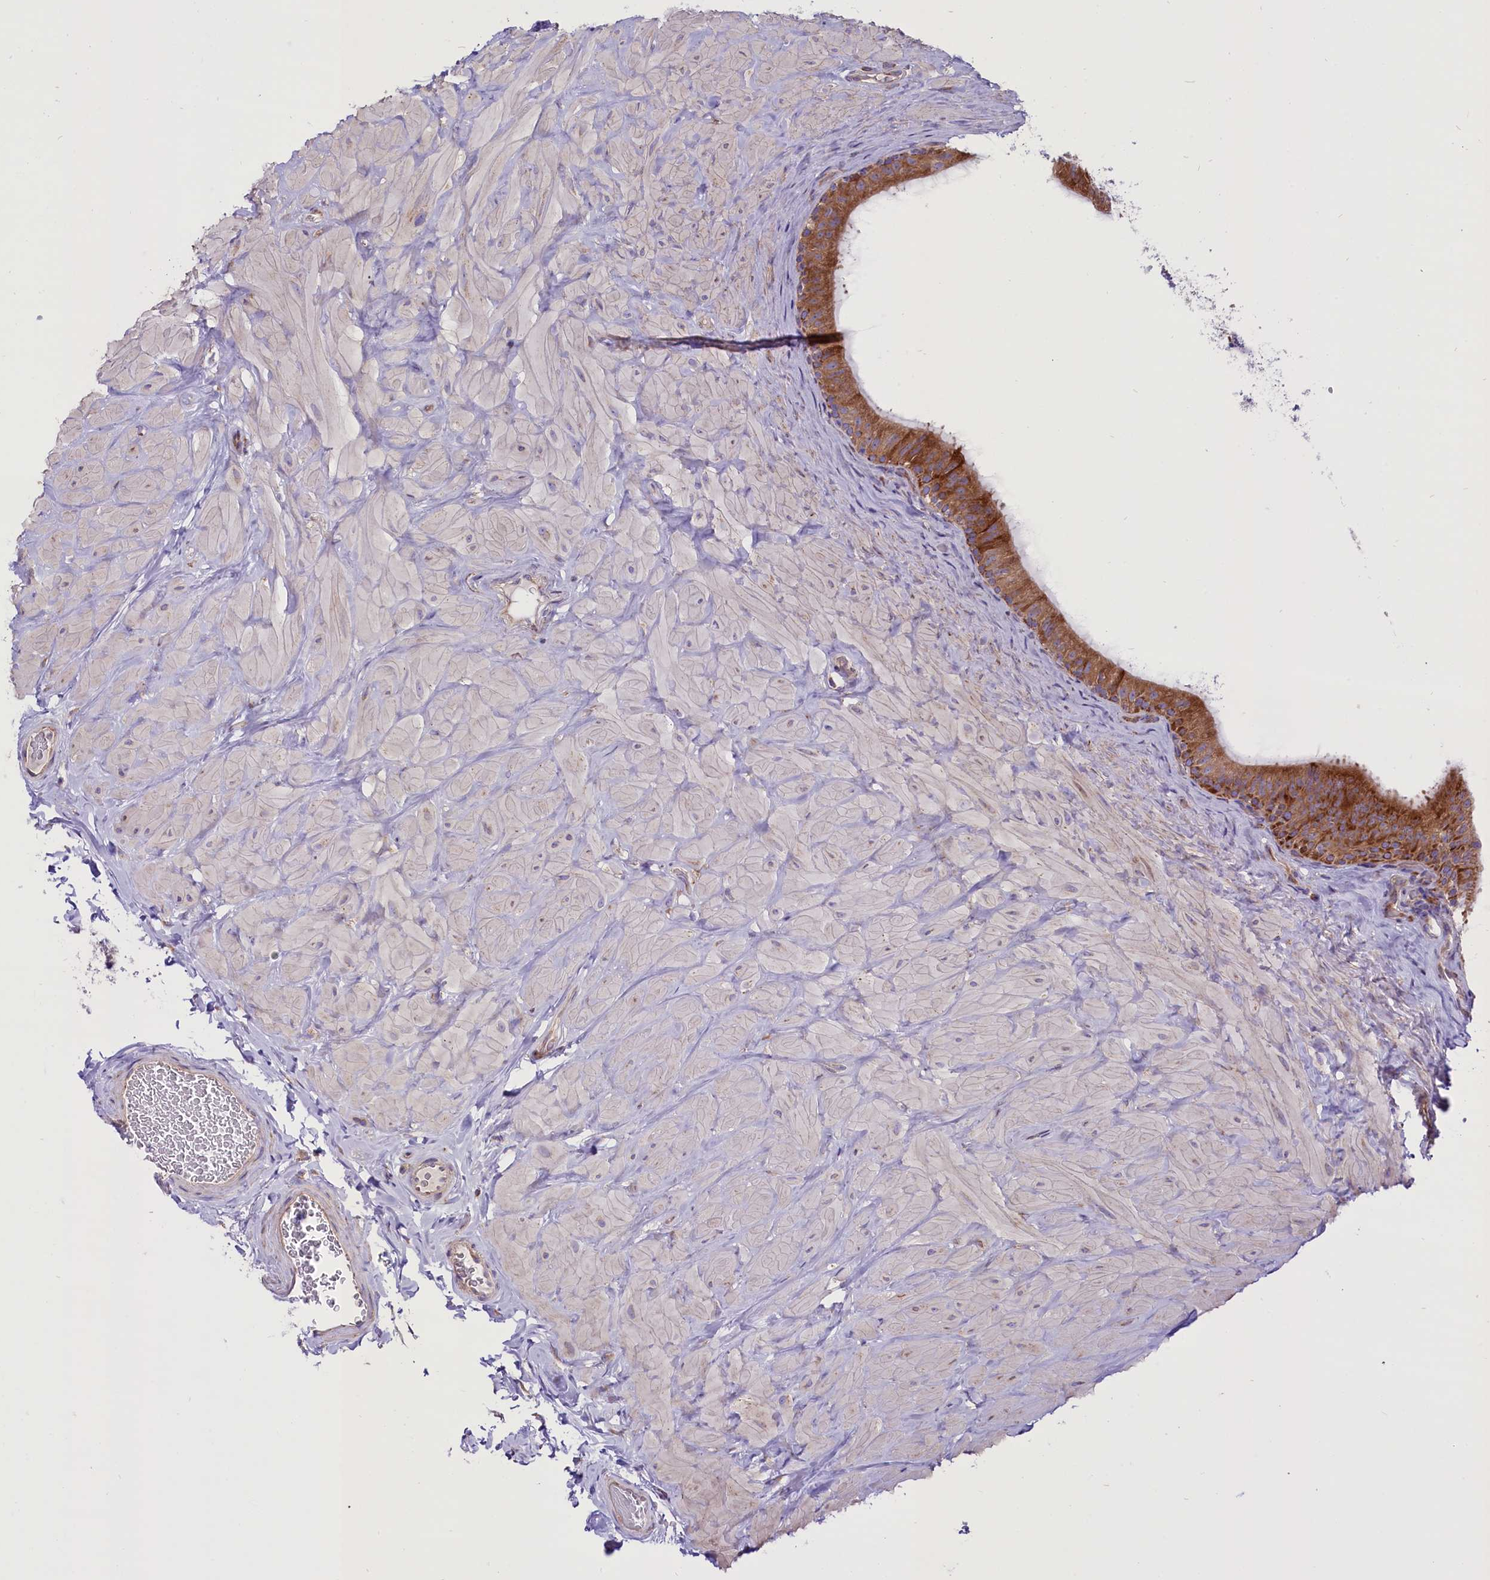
{"staining": {"intensity": "moderate", "quantity": ">75%", "location": "cytoplasmic/membranous"}, "tissue": "epididymis", "cell_type": "Glandular cells", "image_type": "normal", "snomed": [{"axis": "morphology", "description": "Normal tissue, NOS"}, {"axis": "topography", "description": "Soft tissue"}, {"axis": "topography", "description": "Vascular tissue"}, {"axis": "topography", "description": "Epididymis"}], "caption": "The image shows immunohistochemical staining of benign epididymis. There is moderate cytoplasmic/membranous positivity is seen in about >75% of glandular cells. (Brightfield microscopy of DAB IHC at high magnification).", "gene": "PTPRU", "patient": {"sex": "male", "age": 49}}